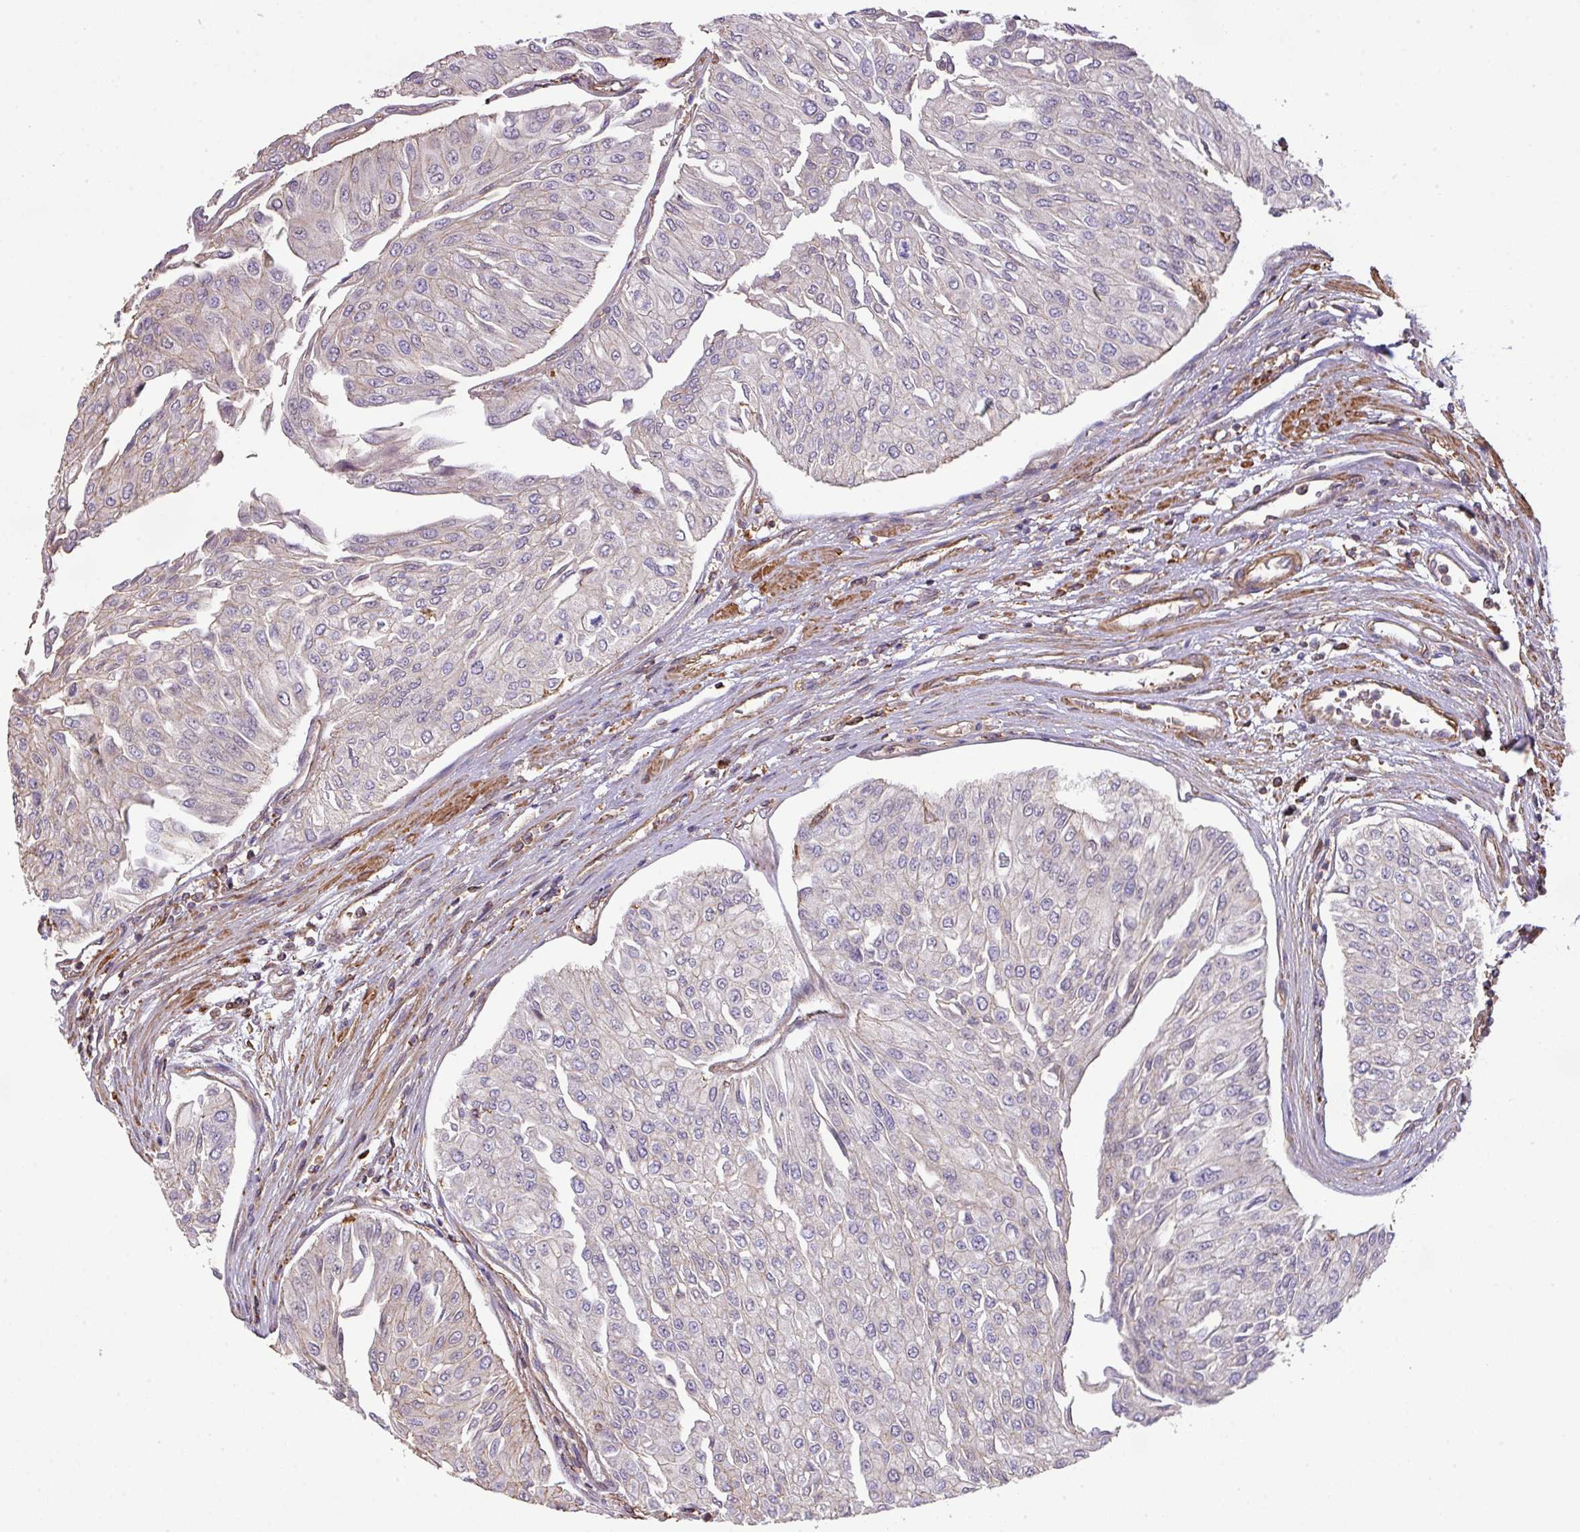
{"staining": {"intensity": "negative", "quantity": "none", "location": "none"}, "tissue": "urothelial cancer", "cell_type": "Tumor cells", "image_type": "cancer", "snomed": [{"axis": "morphology", "description": "Urothelial carcinoma, Low grade"}, {"axis": "topography", "description": "Urinary bladder"}], "caption": "Protein analysis of urothelial carcinoma (low-grade) exhibits no significant expression in tumor cells.", "gene": "LRRC41", "patient": {"sex": "male", "age": 67}}